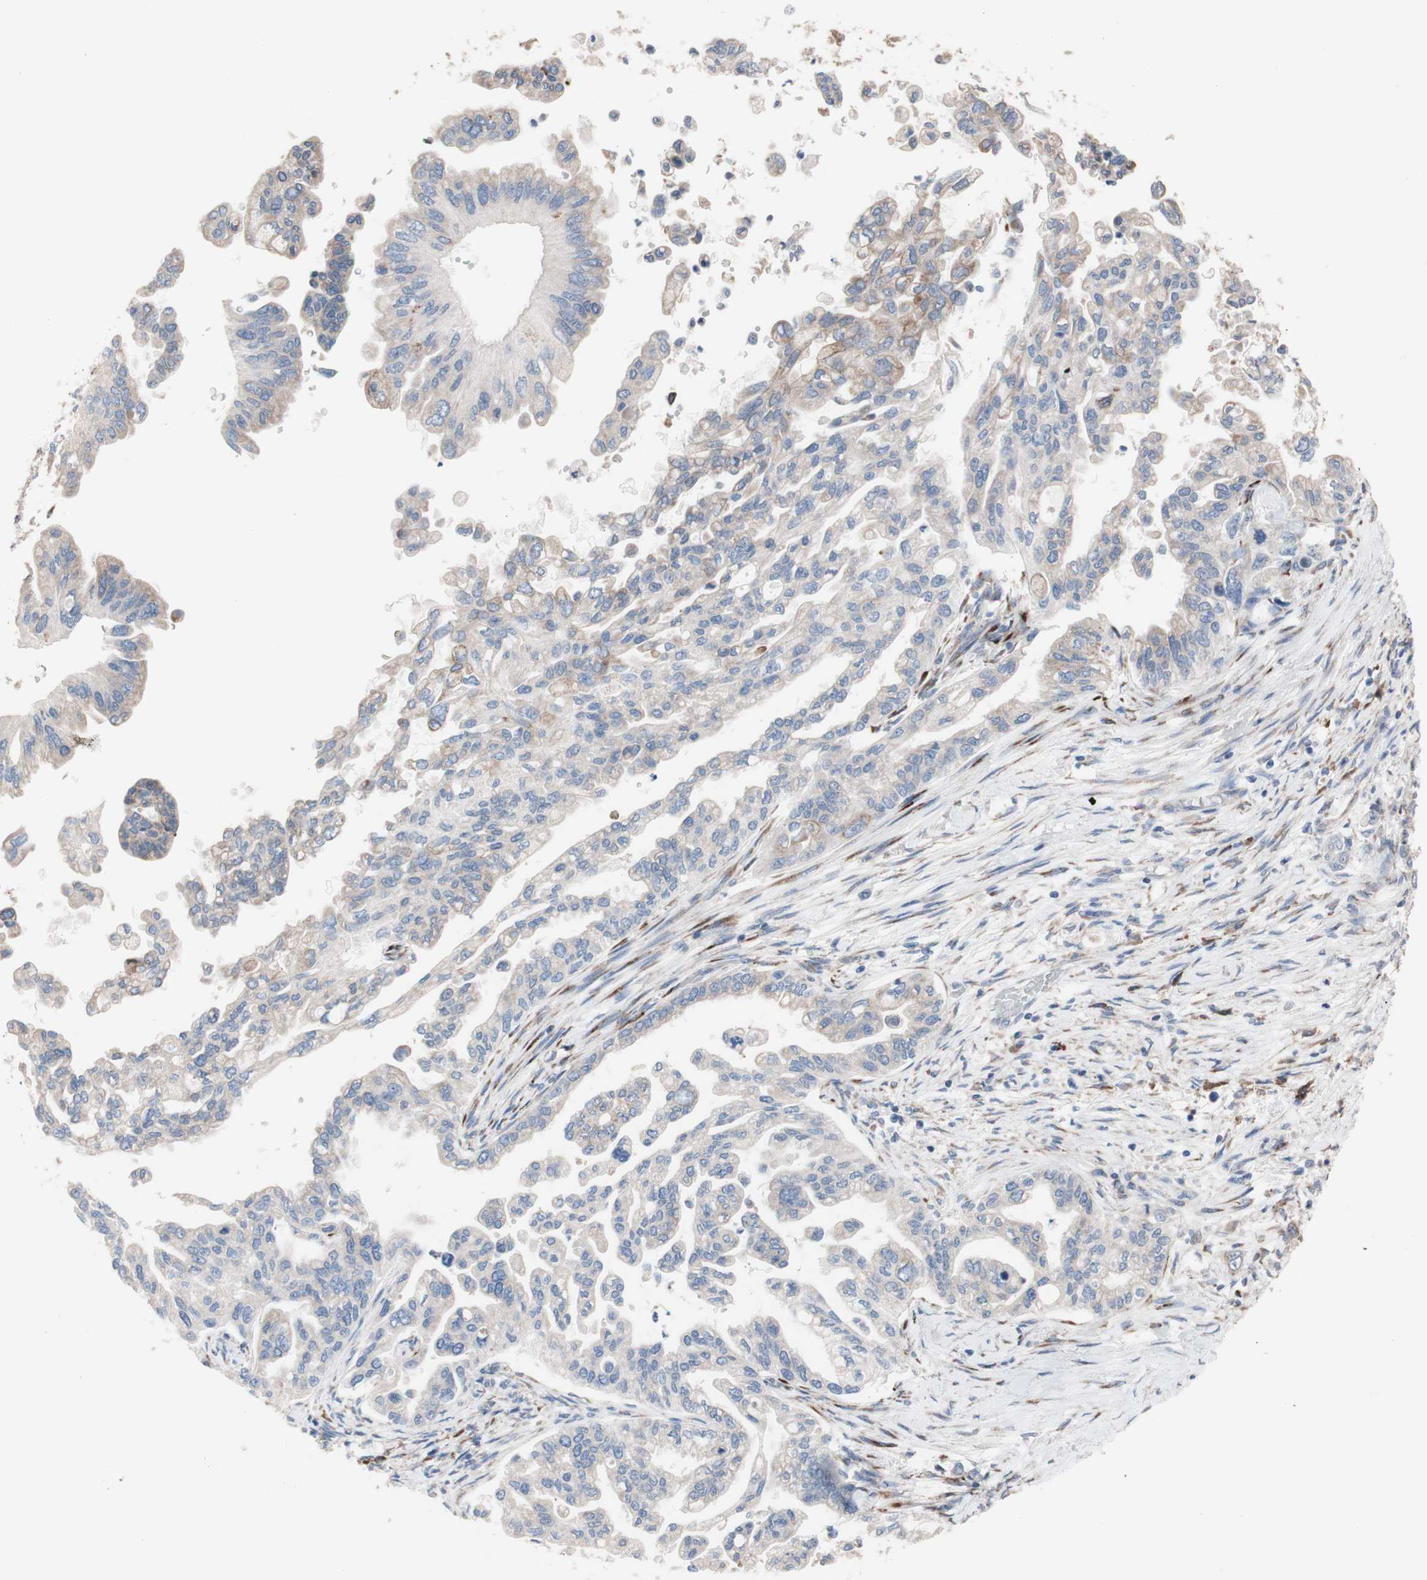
{"staining": {"intensity": "weak", "quantity": "<25%", "location": "cytoplasmic/membranous"}, "tissue": "pancreatic cancer", "cell_type": "Tumor cells", "image_type": "cancer", "snomed": [{"axis": "morphology", "description": "Normal tissue, NOS"}, {"axis": "topography", "description": "Pancreas"}], "caption": "Photomicrograph shows no significant protein expression in tumor cells of pancreatic cancer.", "gene": "AGPAT5", "patient": {"sex": "male", "age": 42}}